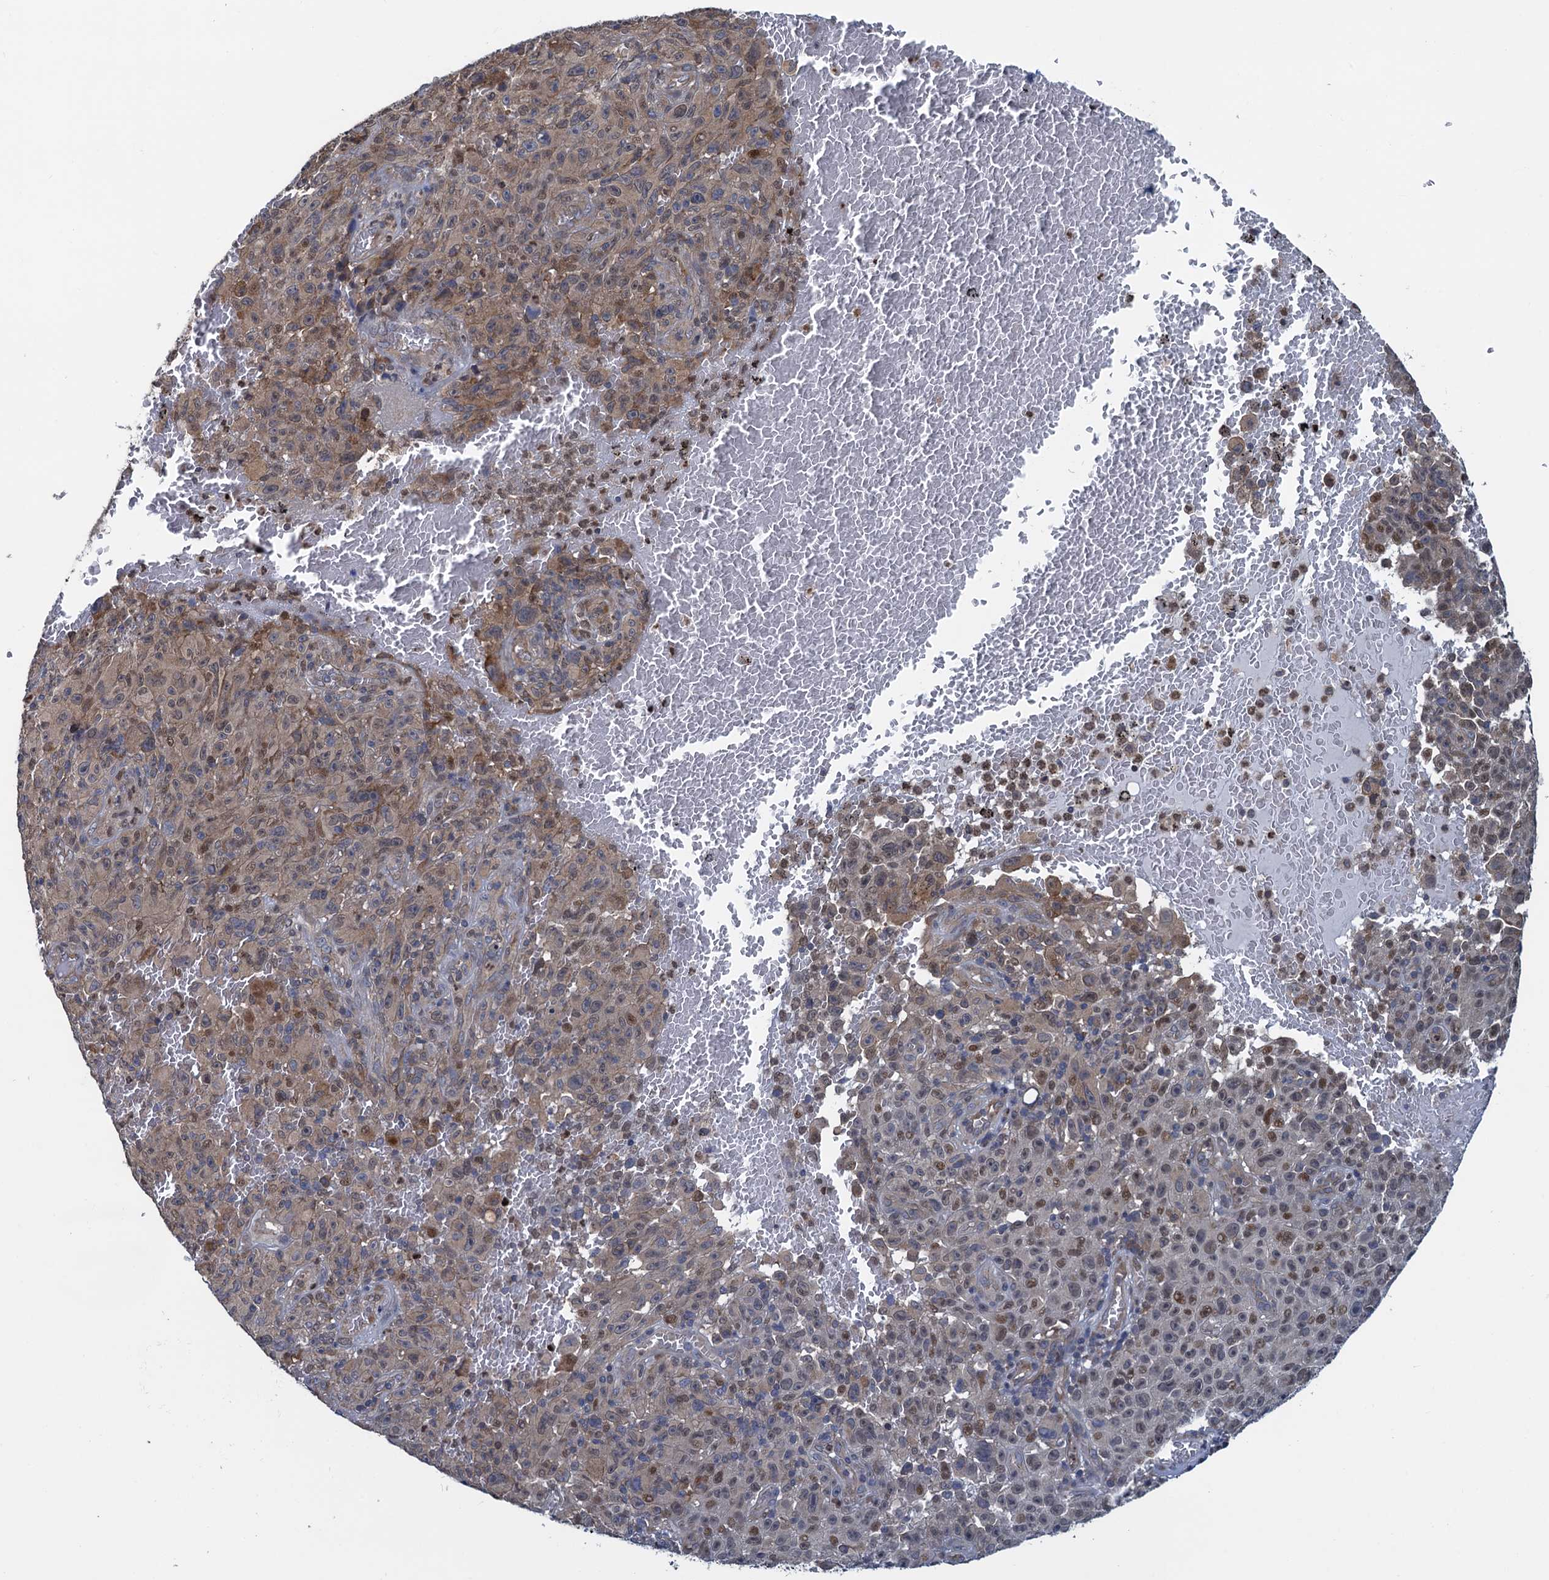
{"staining": {"intensity": "moderate", "quantity": "<25%", "location": "cytoplasmic/membranous,nuclear"}, "tissue": "melanoma", "cell_type": "Tumor cells", "image_type": "cancer", "snomed": [{"axis": "morphology", "description": "Malignant melanoma, NOS"}, {"axis": "topography", "description": "Skin"}], "caption": "Melanoma stained with a brown dye demonstrates moderate cytoplasmic/membranous and nuclear positive staining in approximately <25% of tumor cells.", "gene": "RNF125", "patient": {"sex": "female", "age": 82}}